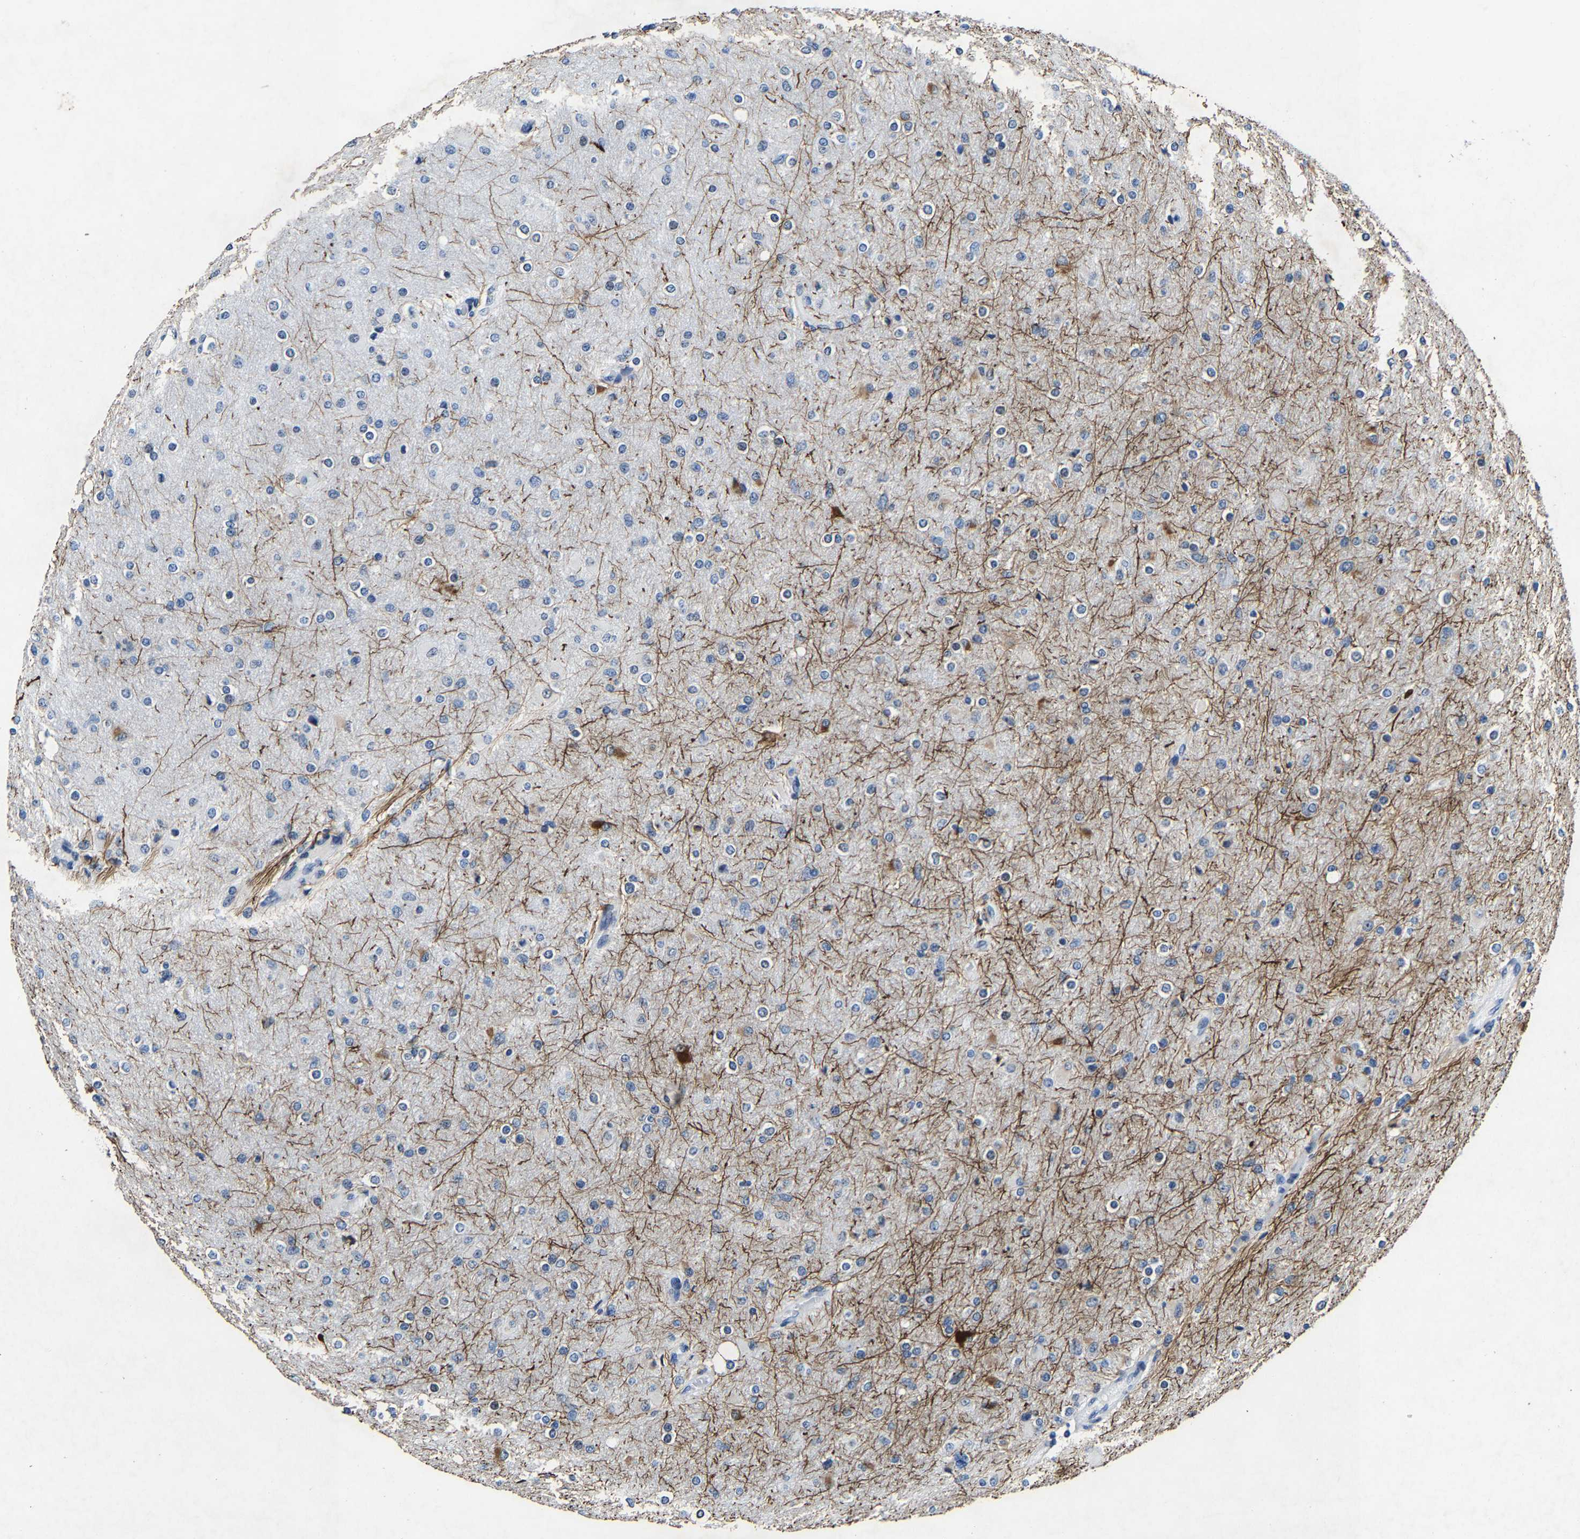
{"staining": {"intensity": "moderate", "quantity": "<25%", "location": "cytoplasmic/membranous"}, "tissue": "glioma", "cell_type": "Tumor cells", "image_type": "cancer", "snomed": [{"axis": "morphology", "description": "Glioma, malignant, High grade"}, {"axis": "topography", "description": "Cerebral cortex"}], "caption": "Malignant glioma (high-grade) stained with a protein marker exhibits moderate staining in tumor cells.", "gene": "UBN2", "patient": {"sex": "female", "age": 36}}